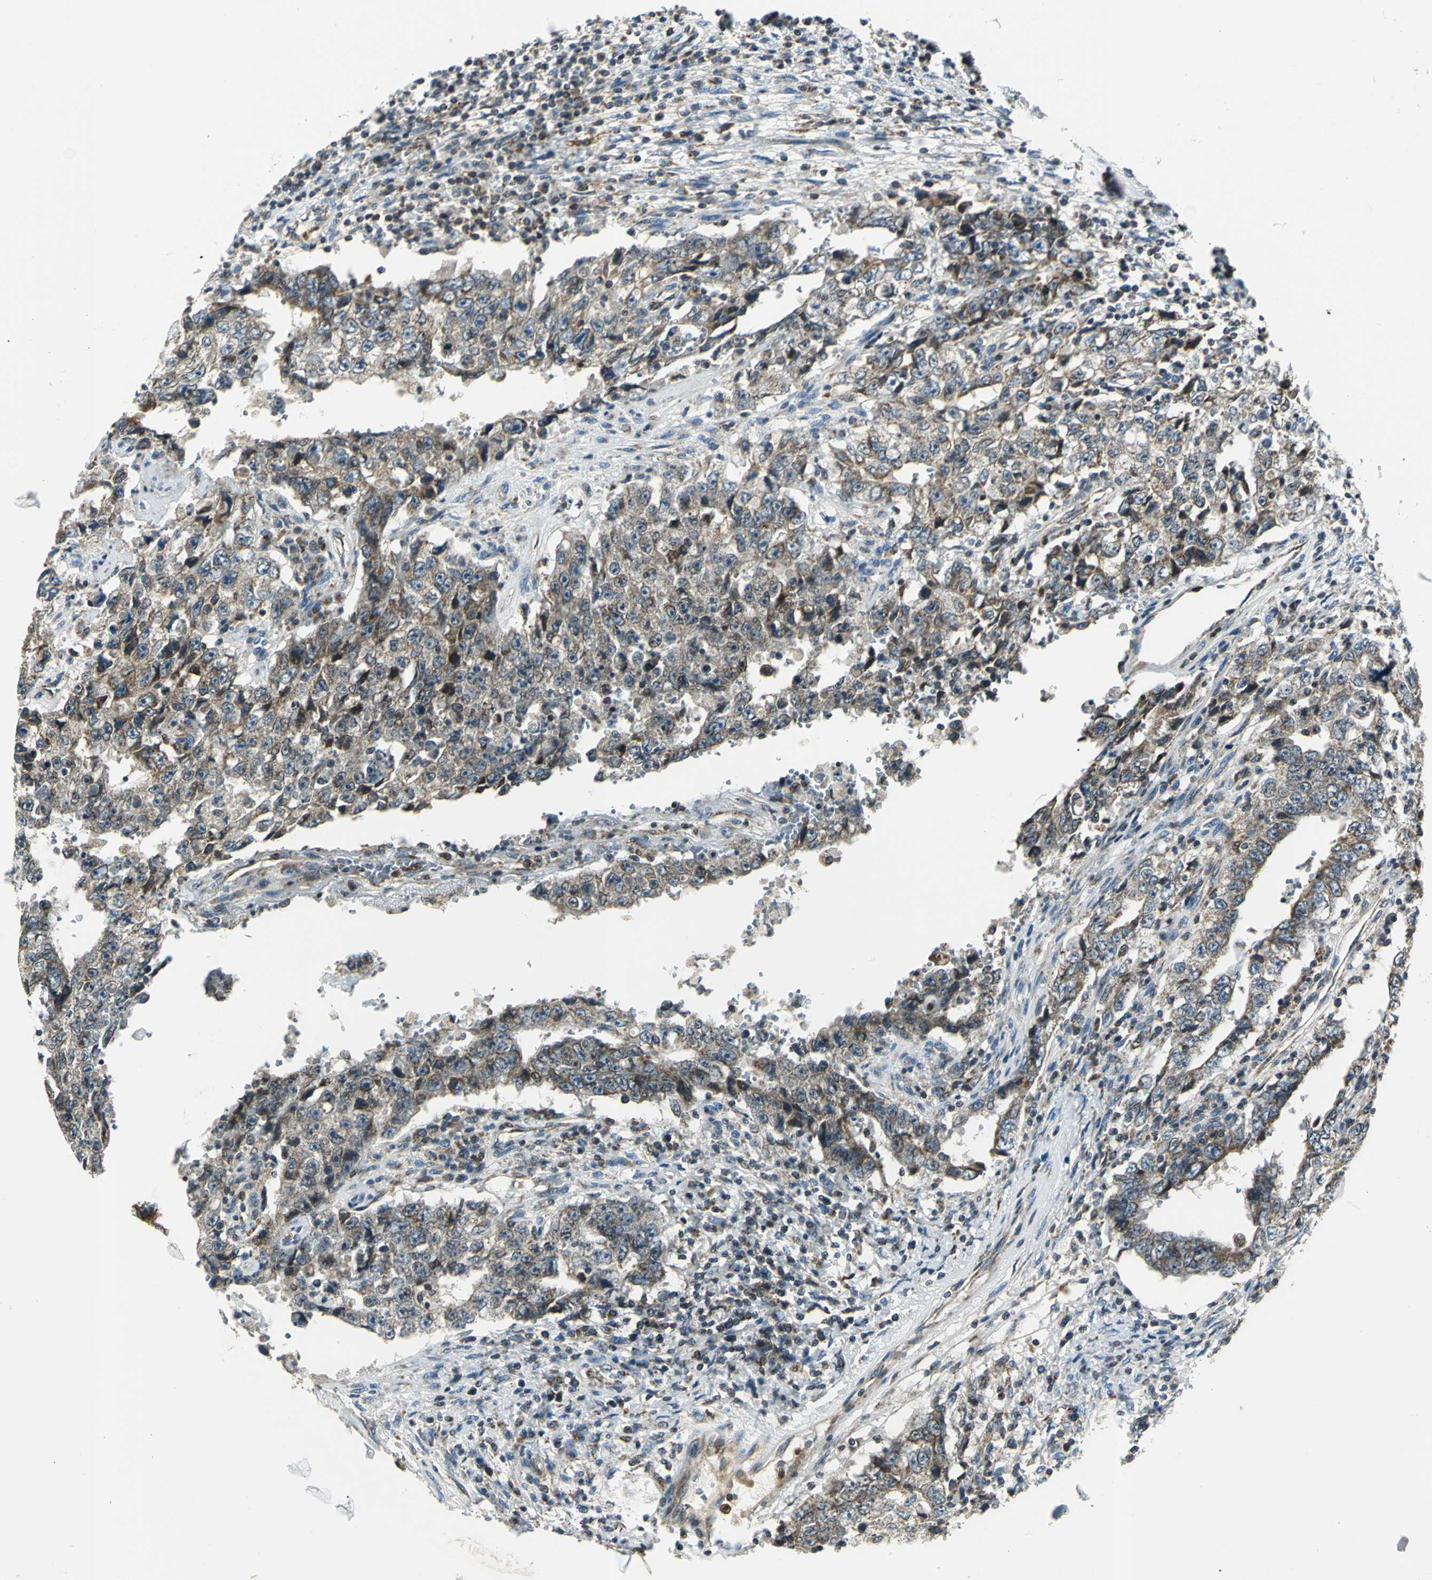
{"staining": {"intensity": "moderate", "quantity": "25%-75%", "location": "cytoplasmic/membranous"}, "tissue": "testis cancer", "cell_type": "Tumor cells", "image_type": "cancer", "snomed": [{"axis": "morphology", "description": "Carcinoma, Embryonal, NOS"}, {"axis": "topography", "description": "Testis"}], "caption": "About 25%-75% of tumor cells in human embryonal carcinoma (testis) reveal moderate cytoplasmic/membranous protein positivity as visualized by brown immunohistochemical staining.", "gene": "USP40", "patient": {"sex": "male", "age": 26}}